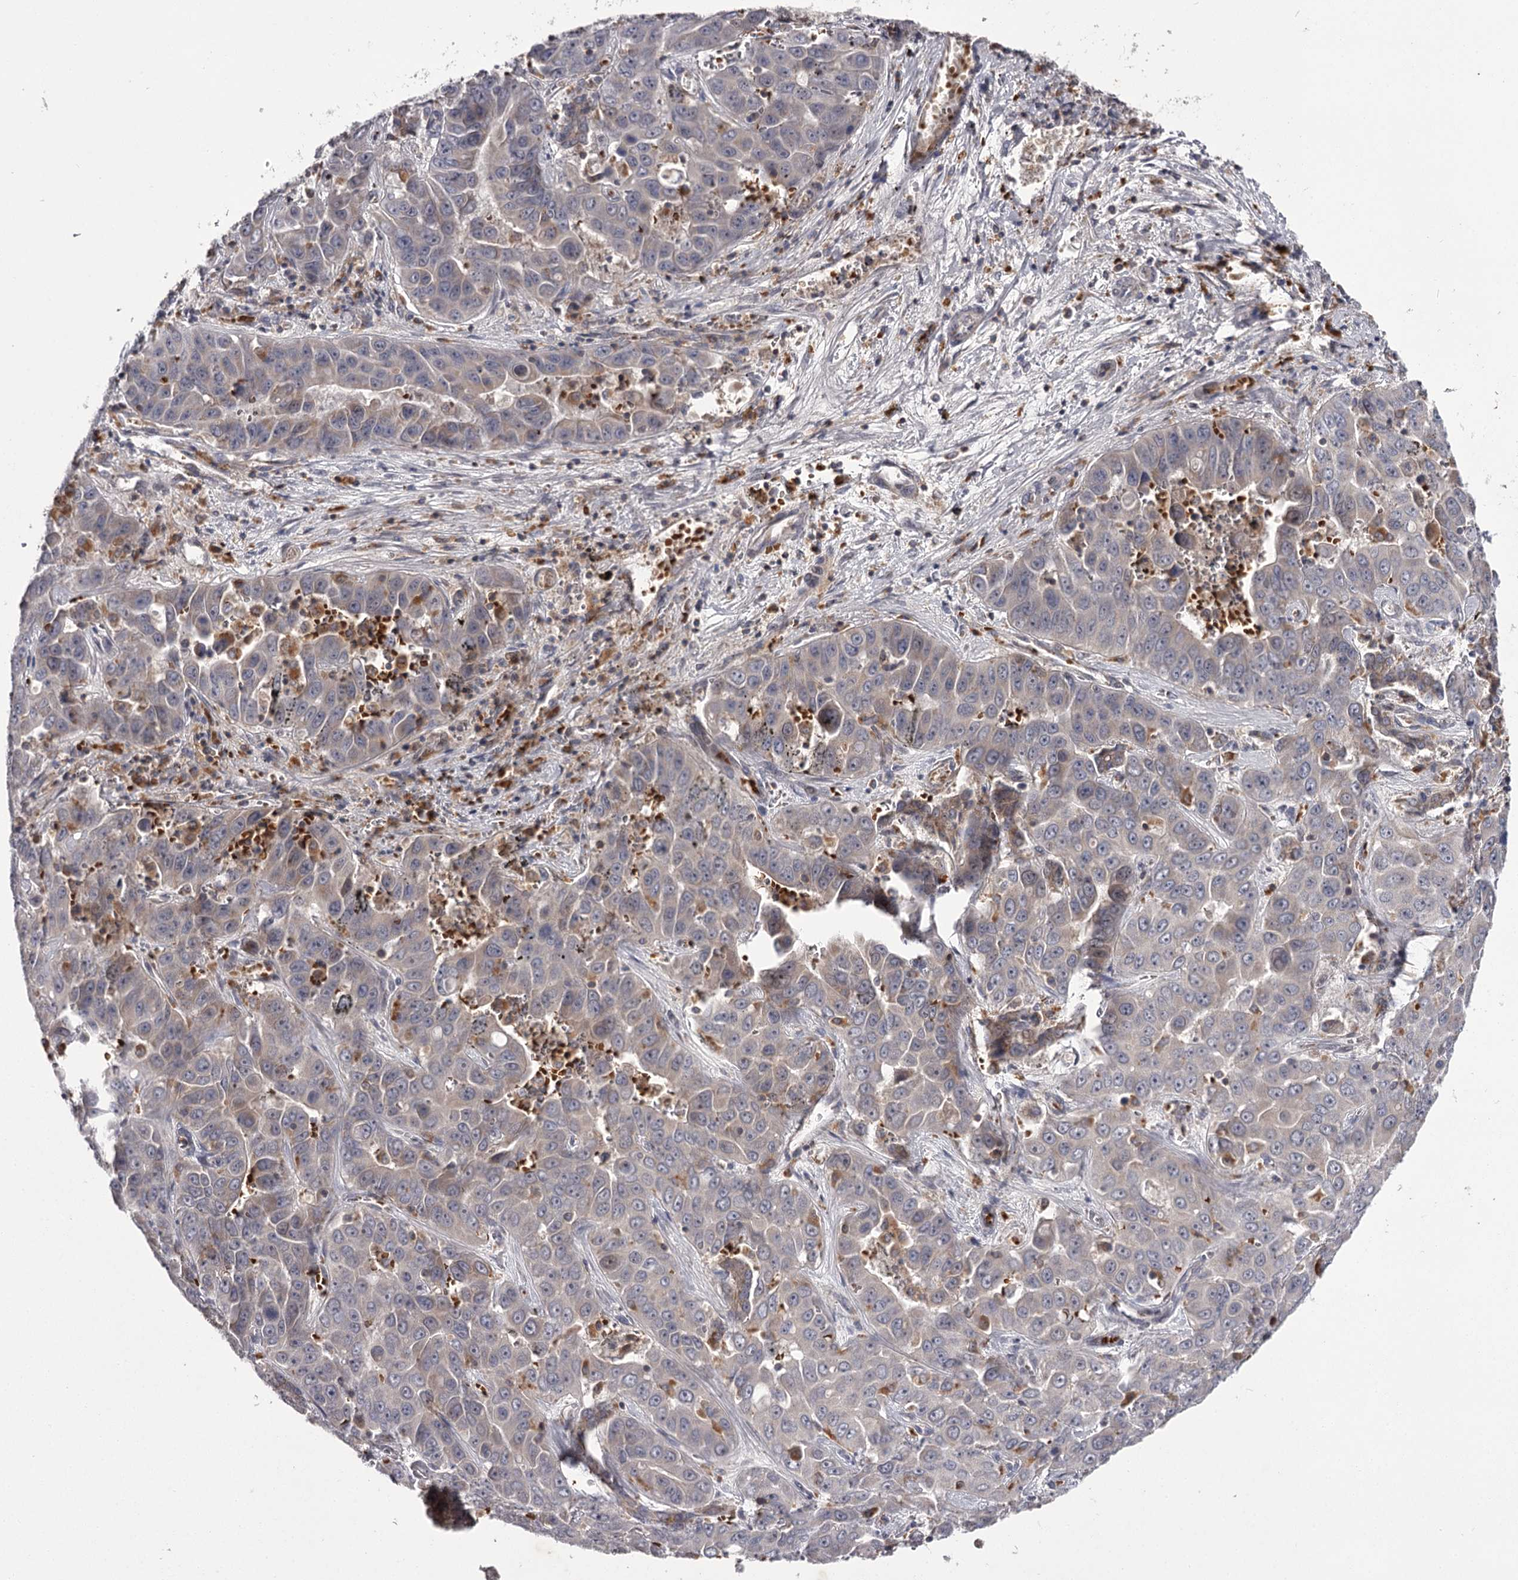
{"staining": {"intensity": "weak", "quantity": "<25%", "location": "cytoplasmic/membranous"}, "tissue": "liver cancer", "cell_type": "Tumor cells", "image_type": "cancer", "snomed": [{"axis": "morphology", "description": "Cholangiocarcinoma"}, {"axis": "topography", "description": "Liver"}], "caption": "Liver cholangiocarcinoma was stained to show a protein in brown. There is no significant staining in tumor cells. Brightfield microscopy of immunohistochemistry (IHC) stained with DAB (3,3'-diaminobenzidine) (brown) and hematoxylin (blue), captured at high magnification.", "gene": "RASSF6", "patient": {"sex": "female", "age": 52}}